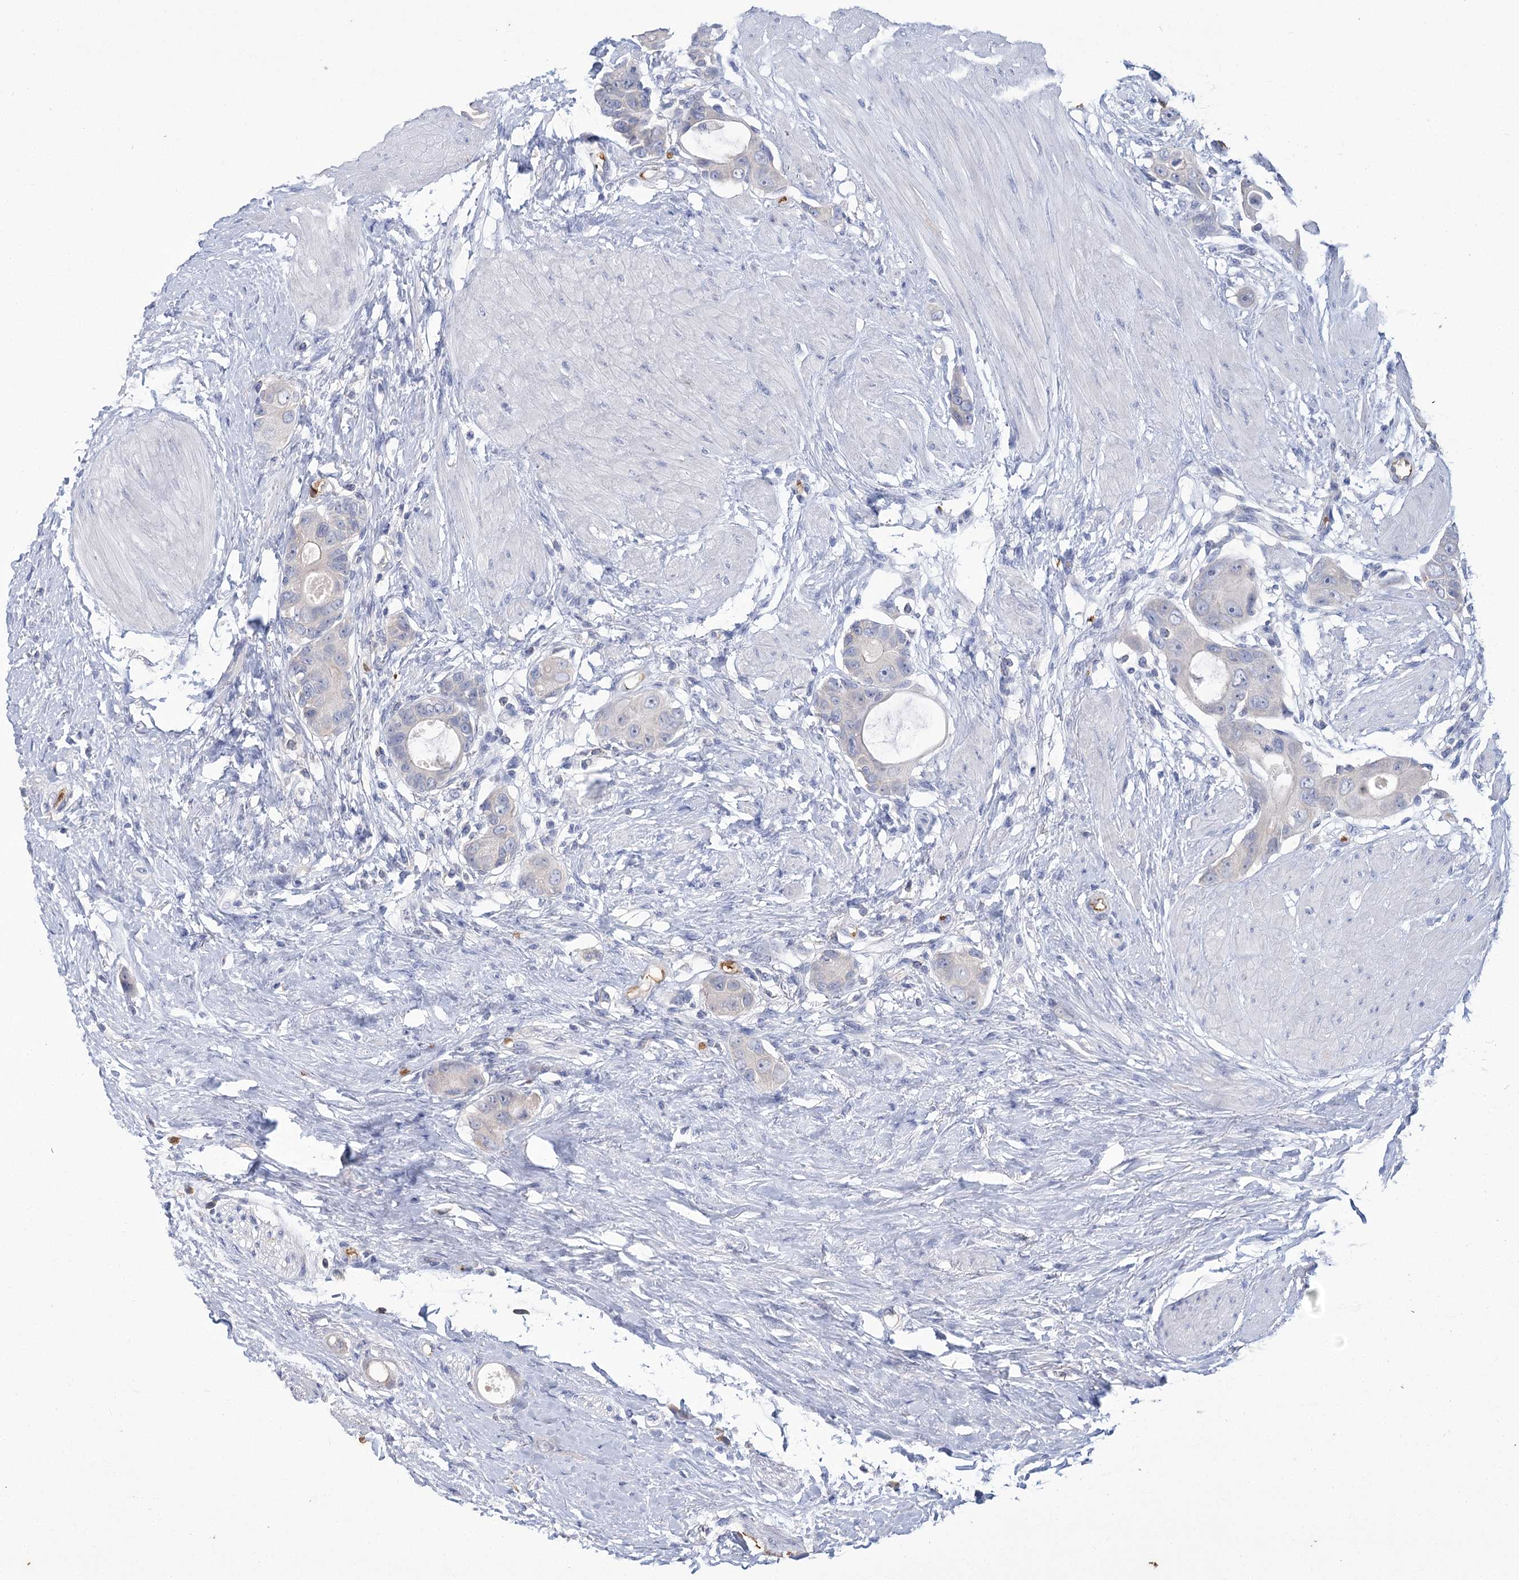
{"staining": {"intensity": "negative", "quantity": "none", "location": "none"}, "tissue": "colorectal cancer", "cell_type": "Tumor cells", "image_type": "cancer", "snomed": [{"axis": "morphology", "description": "Adenocarcinoma, NOS"}, {"axis": "topography", "description": "Rectum"}], "caption": "This is an immunohistochemistry (IHC) micrograph of human adenocarcinoma (colorectal). There is no positivity in tumor cells.", "gene": "HBA1", "patient": {"sex": "male", "age": 51}}